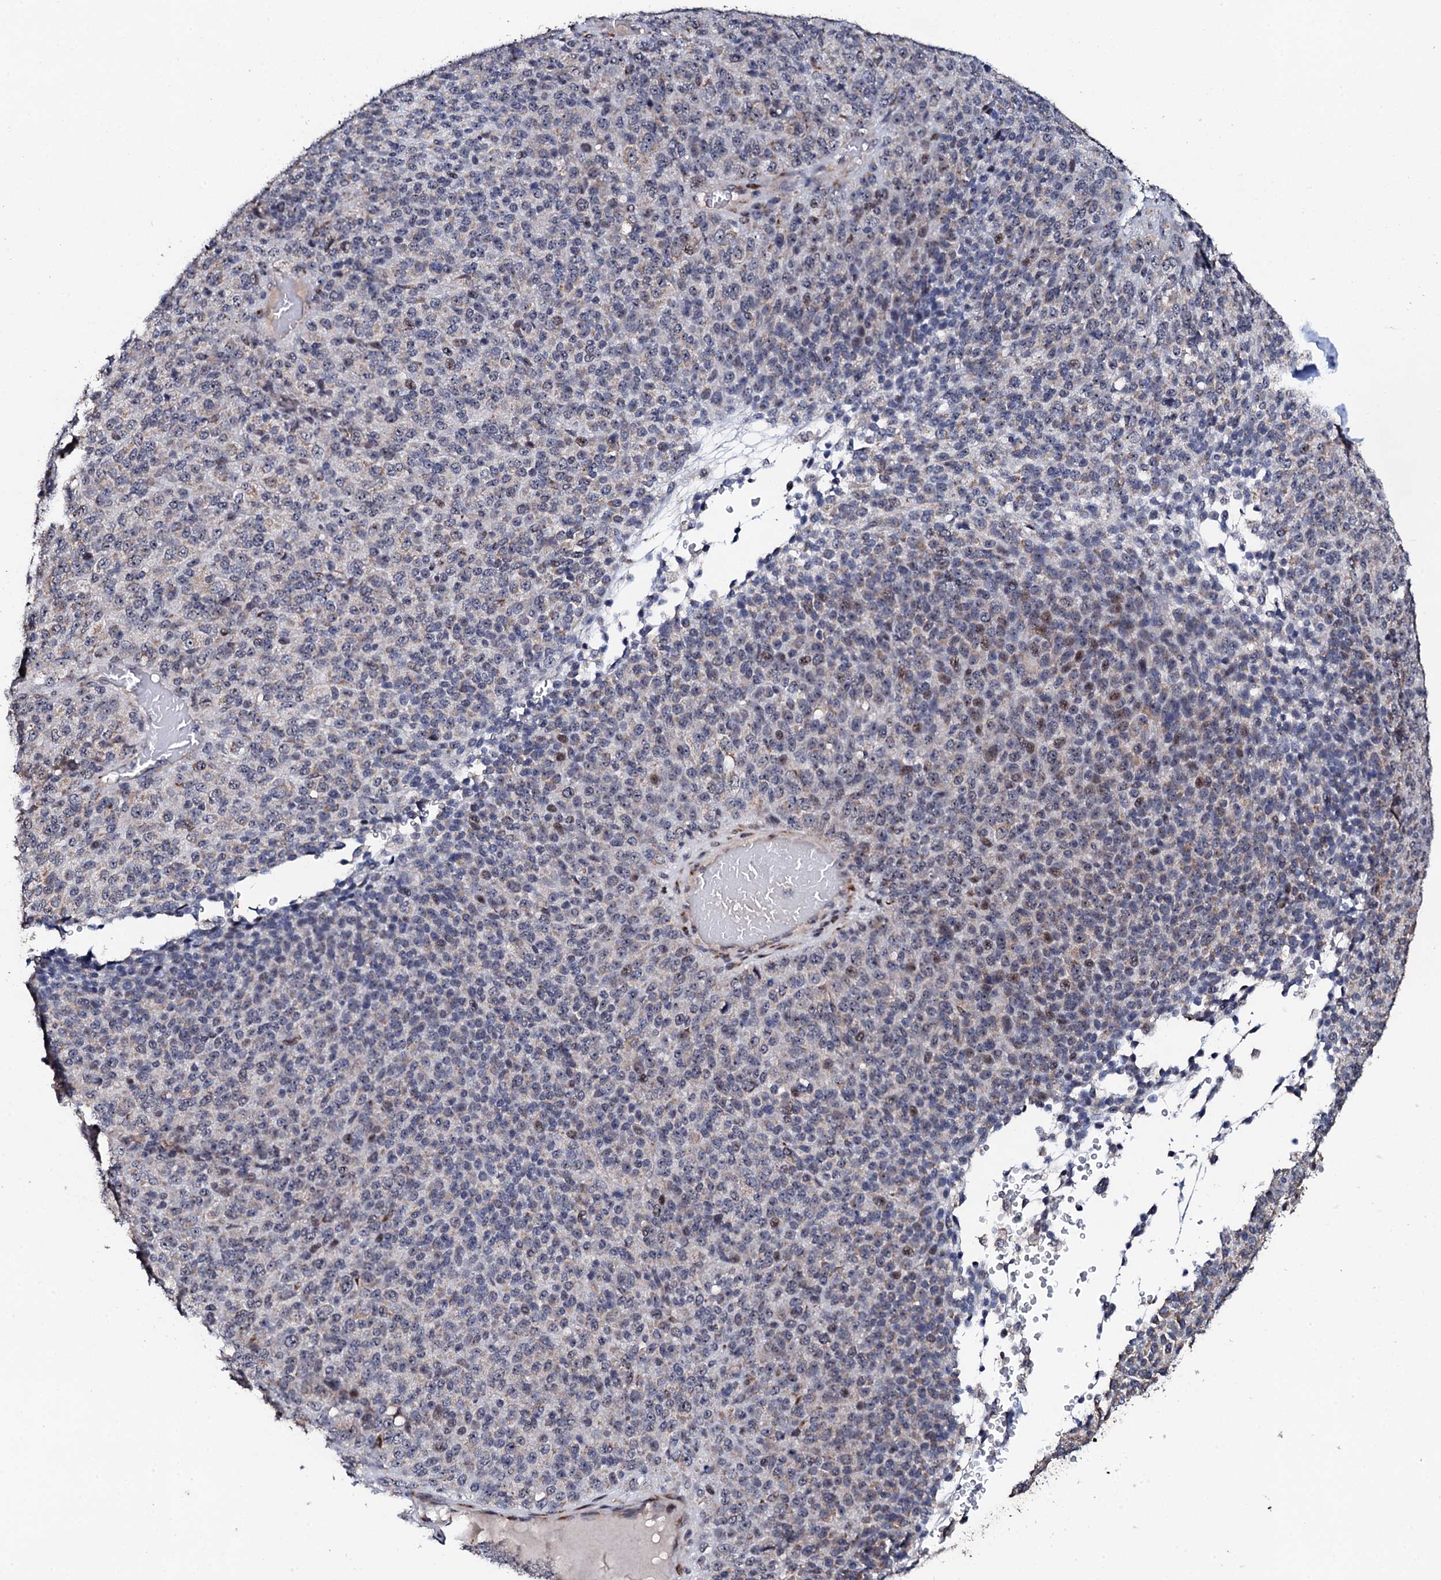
{"staining": {"intensity": "moderate", "quantity": "<25%", "location": "cytoplasmic/membranous,nuclear"}, "tissue": "melanoma", "cell_type": "Tumor cells", "image_type": "cancer", "snomed": [{"axis": "morphology", "description": "Malignant melanoma, Metastatic site"}, {"axis": "topography", "description": "Brain"}], "caption": "Immunohistochemistry micrograph of neoplastic tissue: human melanoma stained using immunohistochemistry exhibits low levels of moderate protein expression localized specifically in the cytoplasmic/membranous and nuclear of tumor cells, appearing as a cytoplasmic/membranous and nuclear brown color.", "gene": "FAM111A", "patient": {"sex": "female", "age": 56}}